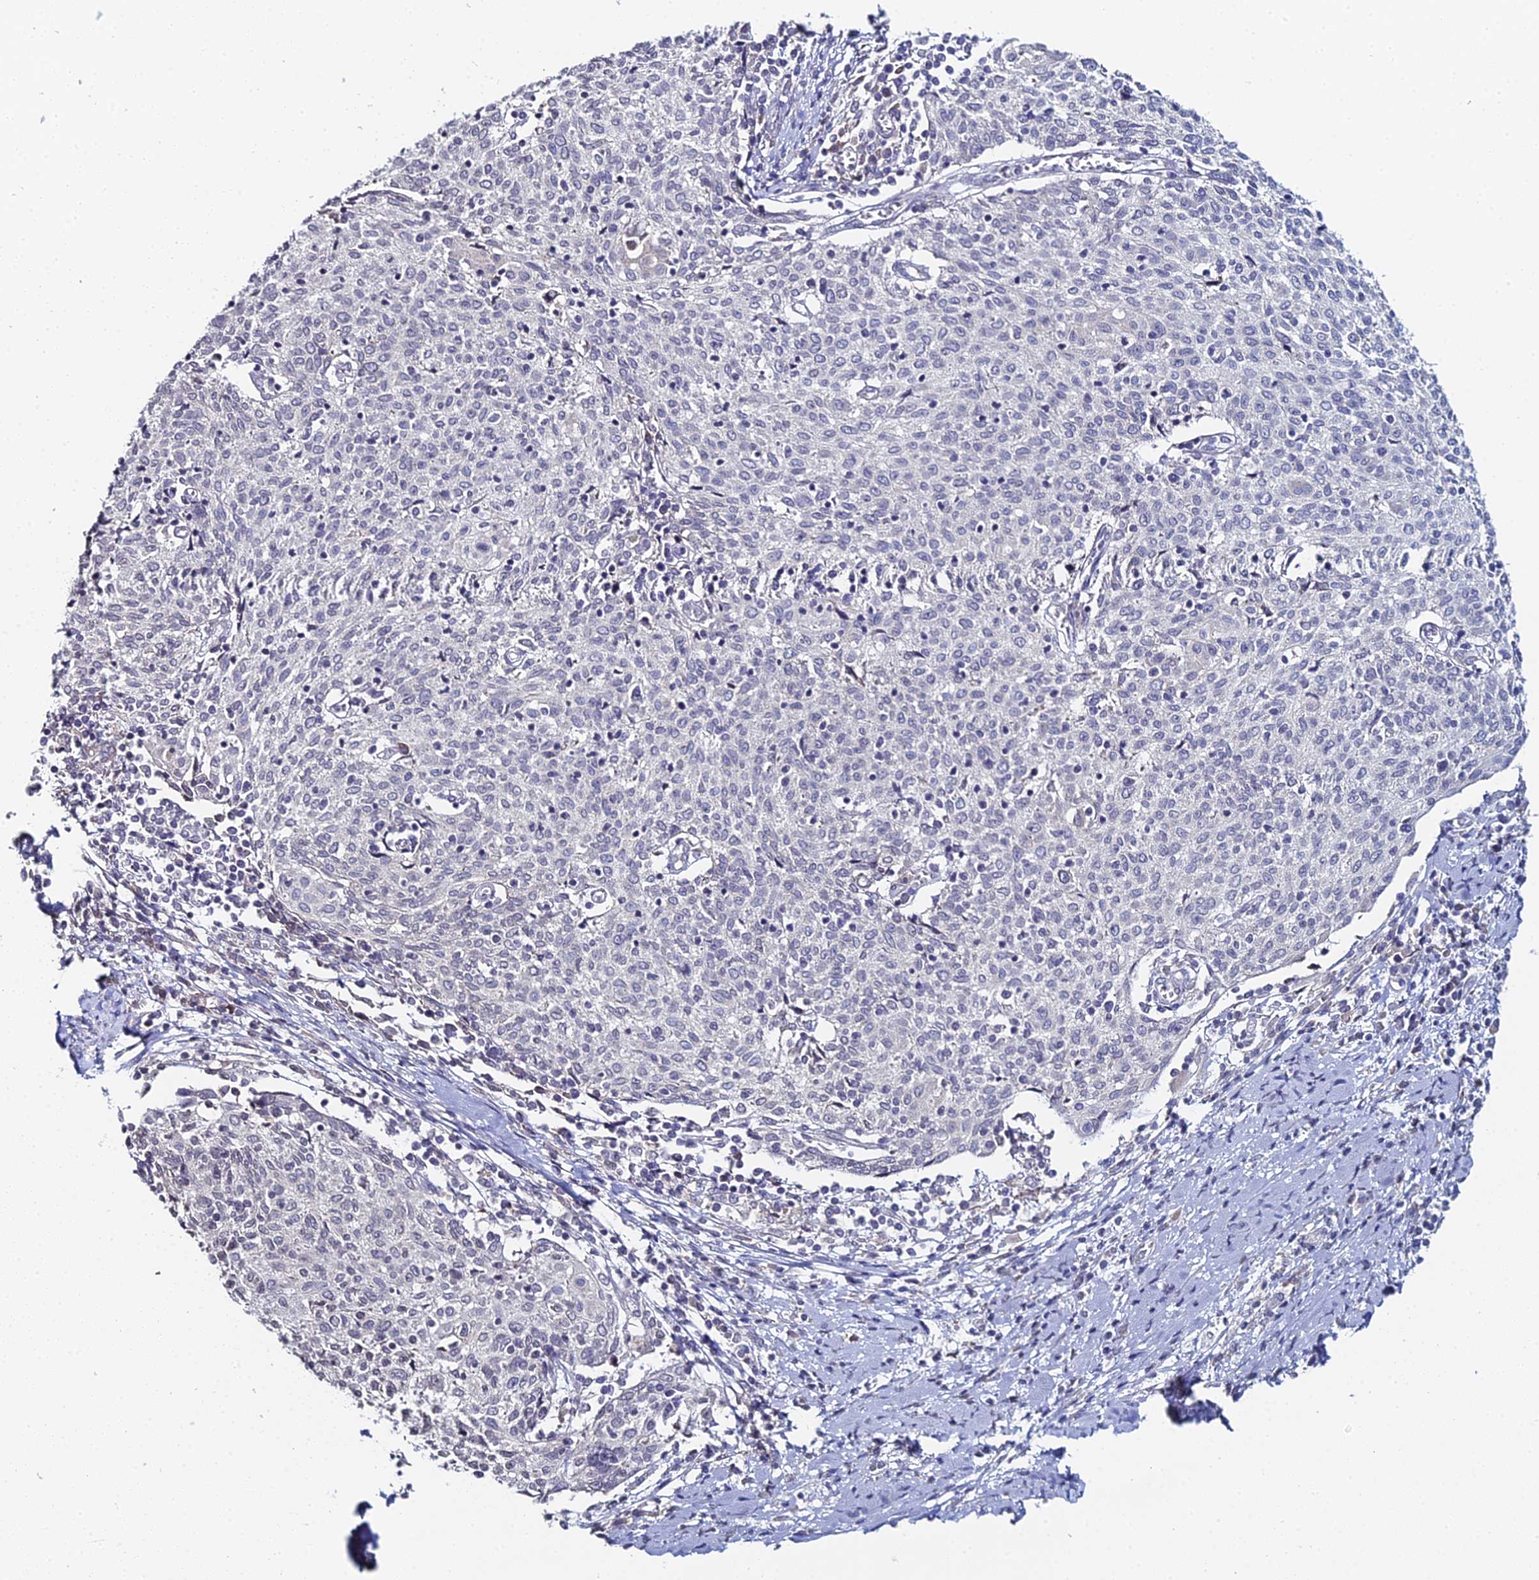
{"staining": {"intensity": "negative", "quantity": "none", "location": "none"}, "tissue": "cervical cancer", "cell_type": "Tumor cells", "image_type": "cancer", "snomed": [{"axis": "morphology", "description": "Squamous cell carcinoma, NOS"}, {"axis": "topography", "description": "Cervix"}], "caption": "An immunohistochemistry (IHC) photomicrograph of cervical cancer (squamous cell carcinoma) is shown. There is no staining in tumor cells of cervical cancer (squamous cell carcinoma).", "gene": "PRR22", "patient": {"sex": "female", "age": 52}}